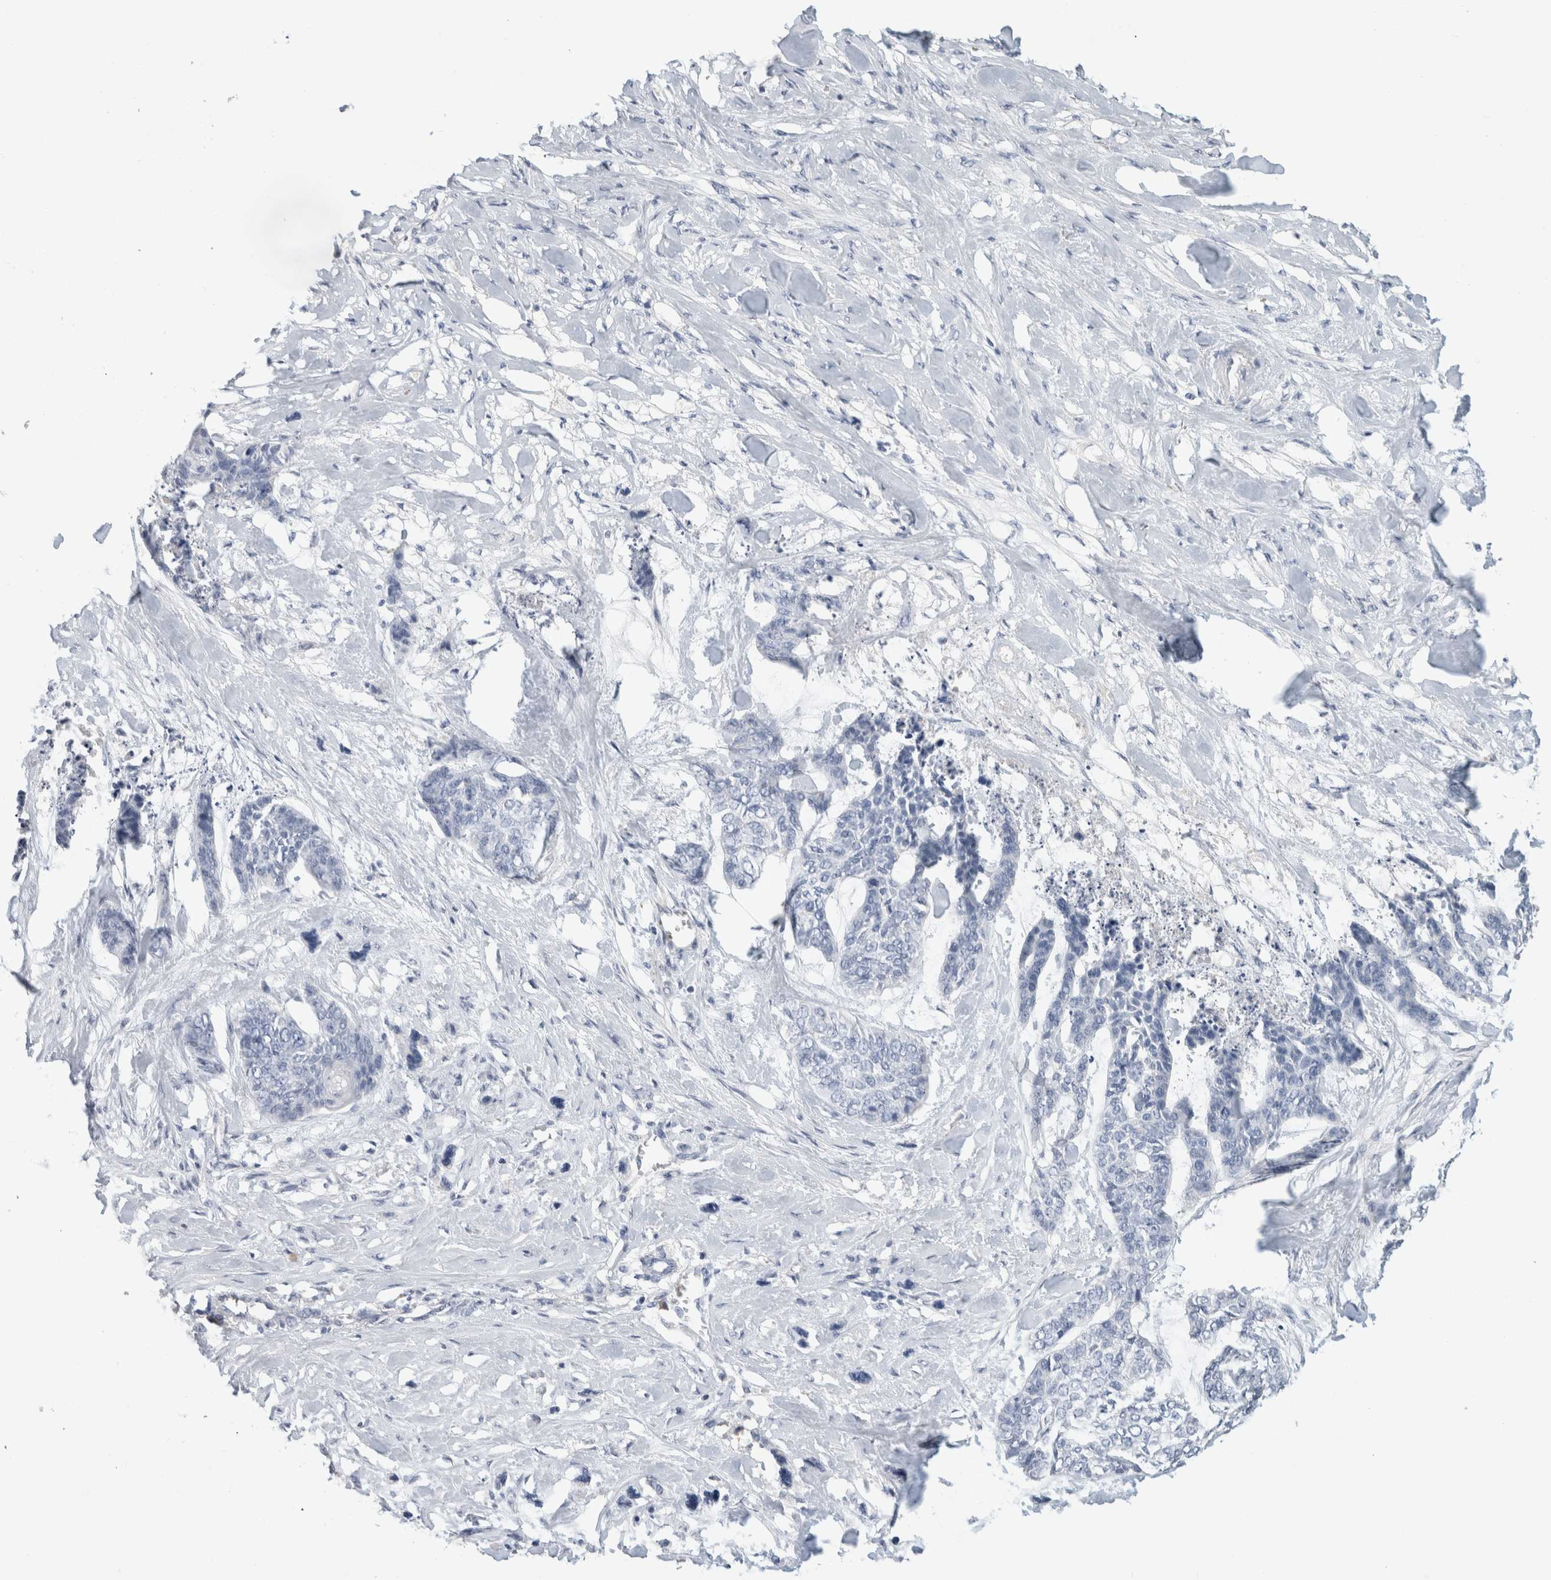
{"staining": {"intensity": "negative", "quantity": "none", "location": "none"}, "tissue": "skin cancer", "cell_type": "Tumor cells", "image_type": "cancer", "snomed": [{"axis": "morphology", "description": "Basal cell carcinoma"}, {"axis": "topography", "description": "Skin"}], "caption": "Immunohistochemical staining of human basal cell carcinoma (skin) exhibits no significant positivity in tumor cells.", "gene": "CA1", "patient": {"sex": "female", "age": 64}}